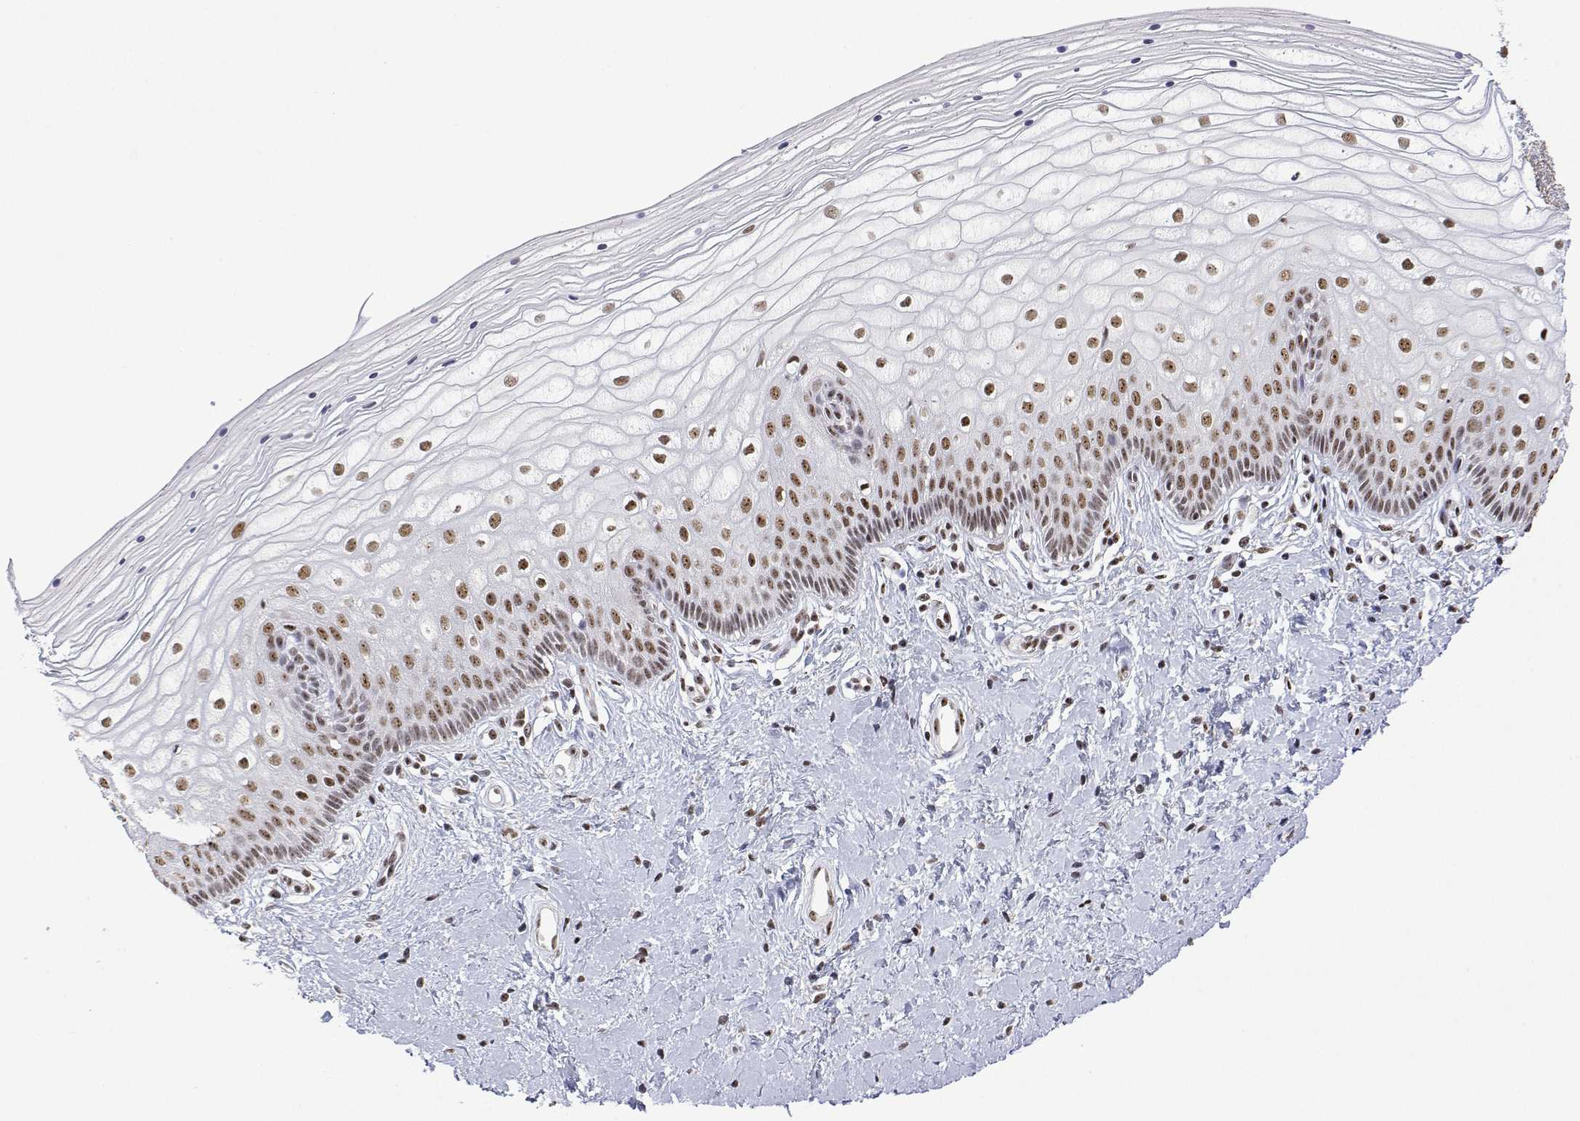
{"staining": {"intensity": "moderate", "quantity": ">75%", "location": "nuclear"}, "tissue": "vagina", "cell_type": "Squamous epithelial cells", "image_type": "normal", "snomed": [{"axis": "morphology", "description": "Normal tissue, NOS"}, {"axis": "topography", "description": "Vagina"}], "caption": "IHC (DAB (3,3'-diaminobenzidine)) staining of normal human vagina demonstrates moderate nuclear protein positivity in about >75% of squamous epithelial cells. The staining was performed using DAB (3,3'-diaminobenzidine), with brown indicating positive protein expression. Nuclei are stained blue with hematoxylin.", "gene": "ADAR", "patient": {"sex": "female", "age": 39}}